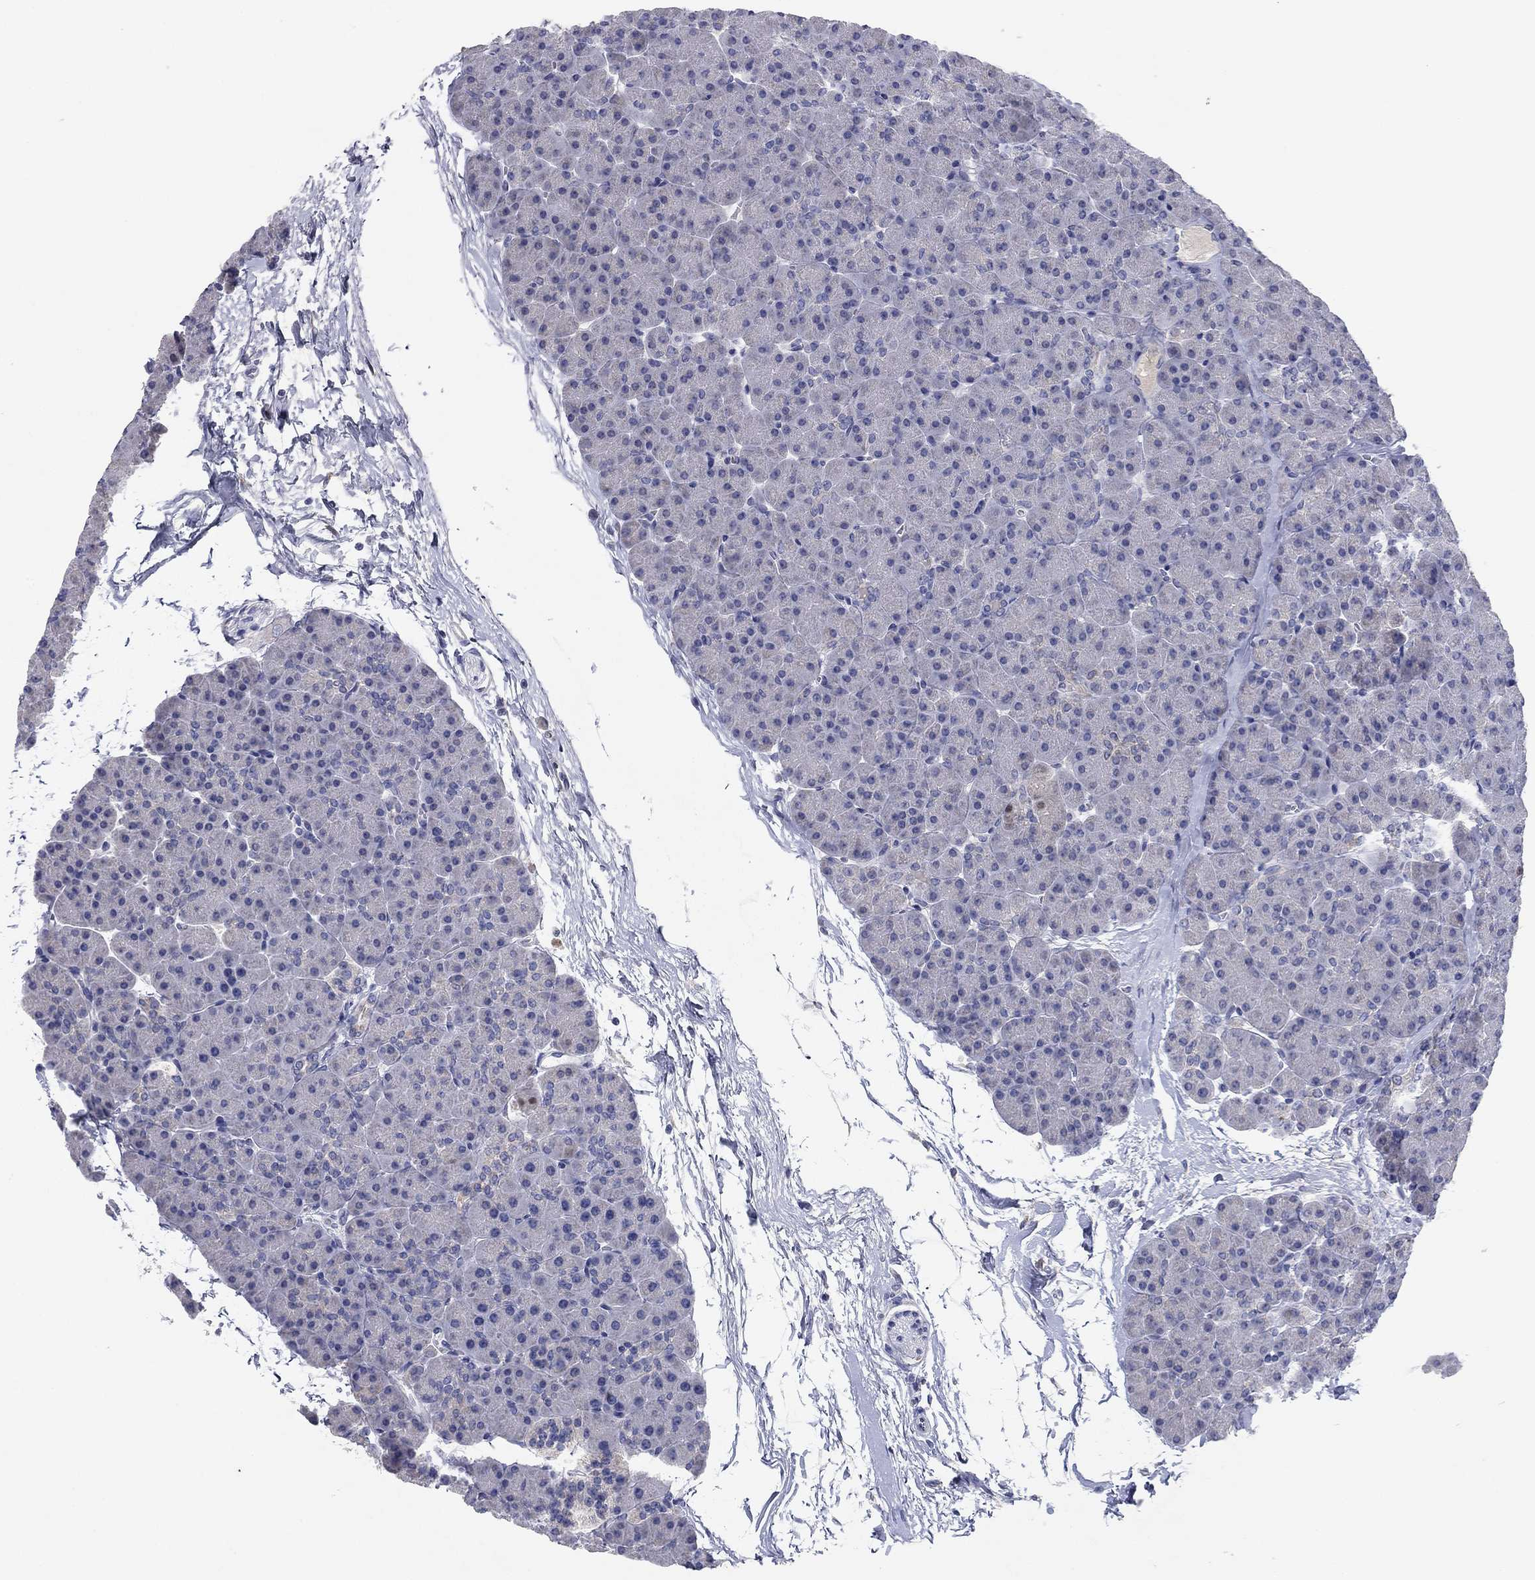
{"staining": {"intensity": "negative", "quantity": "none", "location": "none"}, "tissue": "pancreas", "cell_type": "Exocrine glandular cells", "image_type": "normal", "snomed": [{"axis": "morphology", "description": "Normal tissue, NOS"}, {"axis": "topography", "description": "Pancreas"}], "caption": "An immunohistochemistry photomicrograph of benign pancreas is shown. There is no staining in exocrine glandular cells of pancreas. Brightfield microscopy of IHC stained with DAB (3,3'-diaminobenzidine) (brown) and hematoxylin (blue), captured at high magnification.", "gene": "PTGDS", "patient": {"sex": "female", "age": 44}}